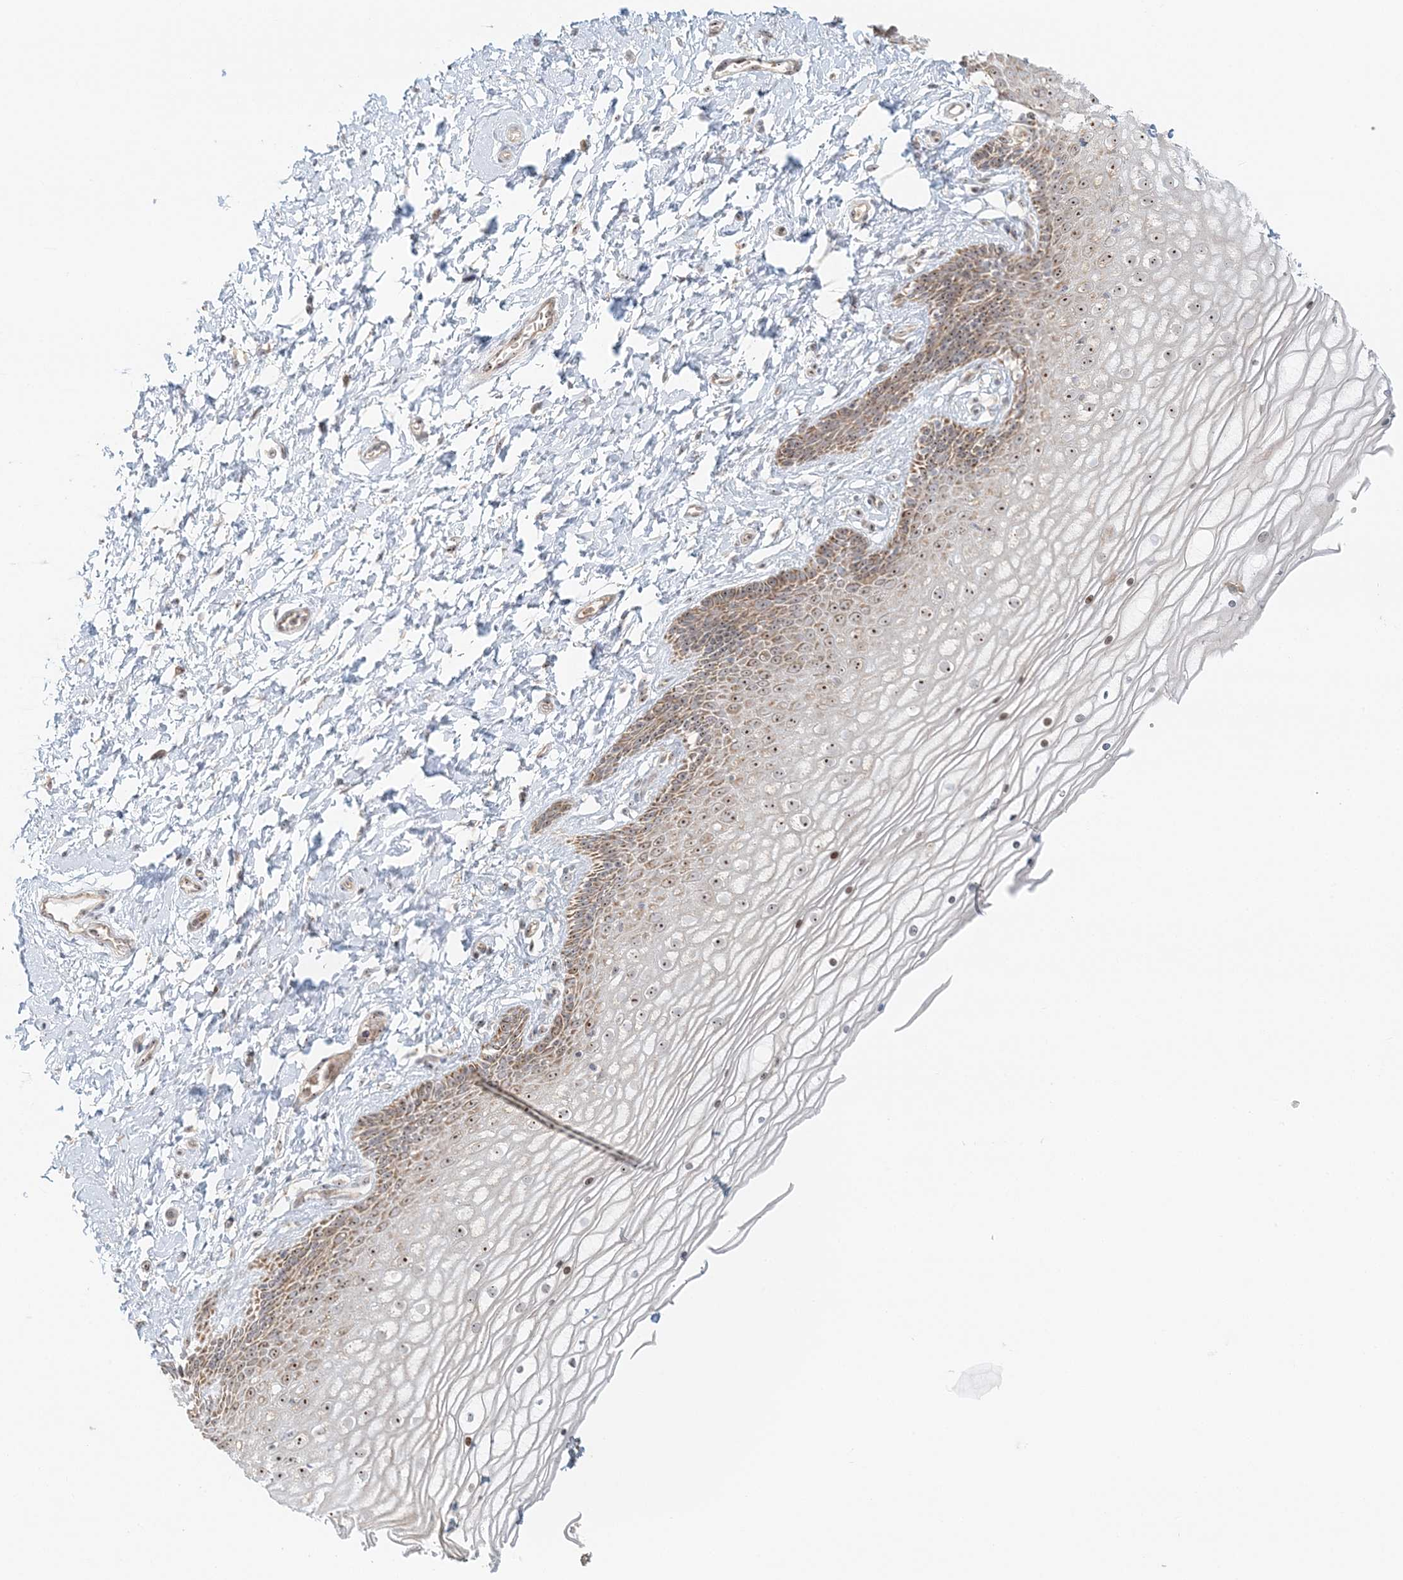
{"staining": {"intensity": "moderate", "quantity": ">75%", "location": "nuclear"}, "tissue": "vagina", "cell_type": "Squamous epithelial cells", "image_type": "normal", "snomed": [{"axis": "morphology", "description": "Normal tissue, NOS"}, {"axis": "topography", "description": "Vagina"}, {"axis": "topography", "description": "Cervix"}], "caption": "Vagina stained with DAB (3,3'-diaminobenzidine) immunohistochemistry (IHC) displays medium levels of moderate nuclear expression in approximately >75% of squamous epithelial cells.", "gene": "UBE2F", "patient": {"sex": "female", "age": 40}}